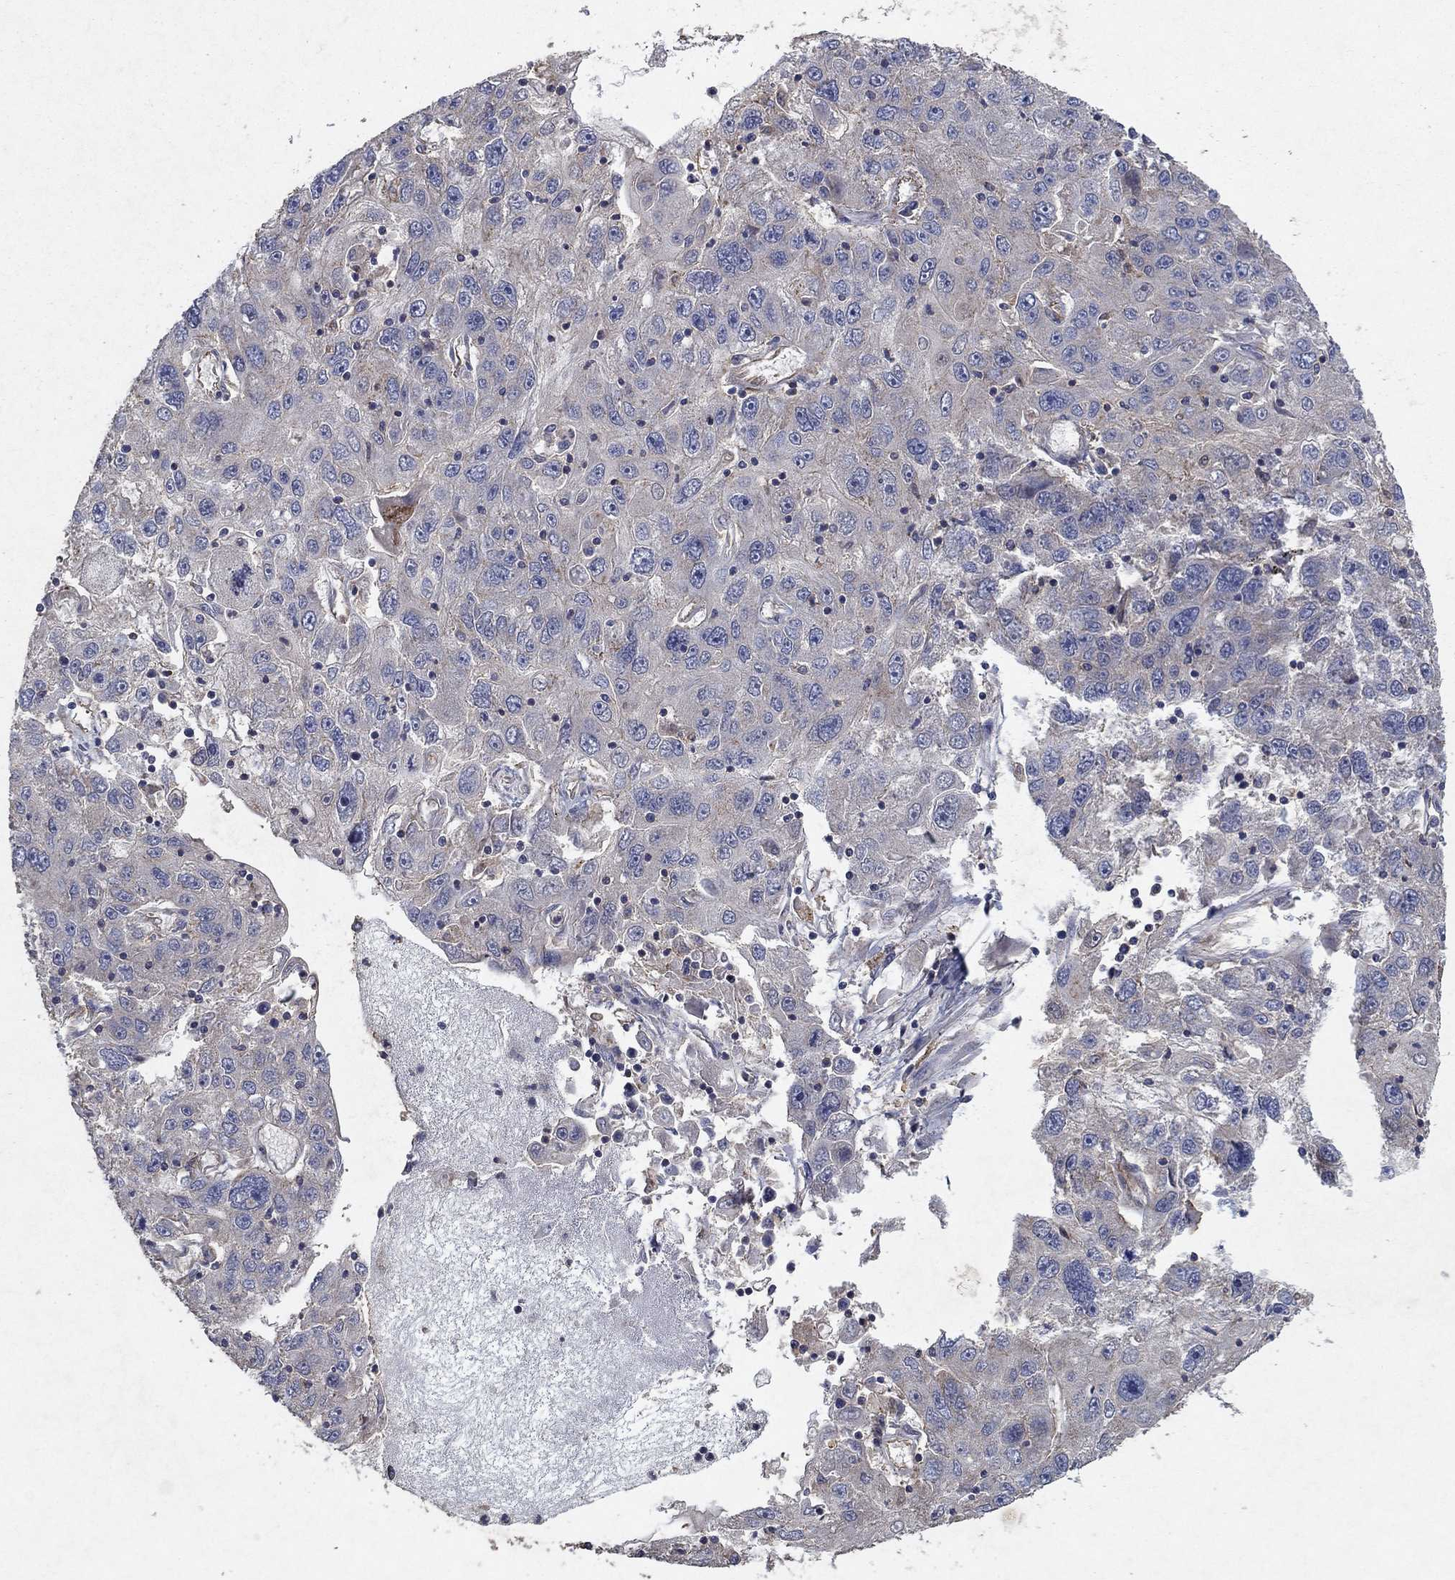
{"staining": {"intensity": "negative", "quantity": "none", "location": "none"}, "tissue": "stomach cancer", "cell_type": "Tumor cells", "image_type": "cancer", "snomed": [{"axis": "morphology", "description": "Adenocarcinoma, NOS"}, {"axis": "topography", "description": "Stomach"}], "caption": "Image shows no protein positivity in tumor cells of adenocarcinoma (stomach) tissue.", "gene": "FRG1", "patient": {"sex": "male", "age": 56}}